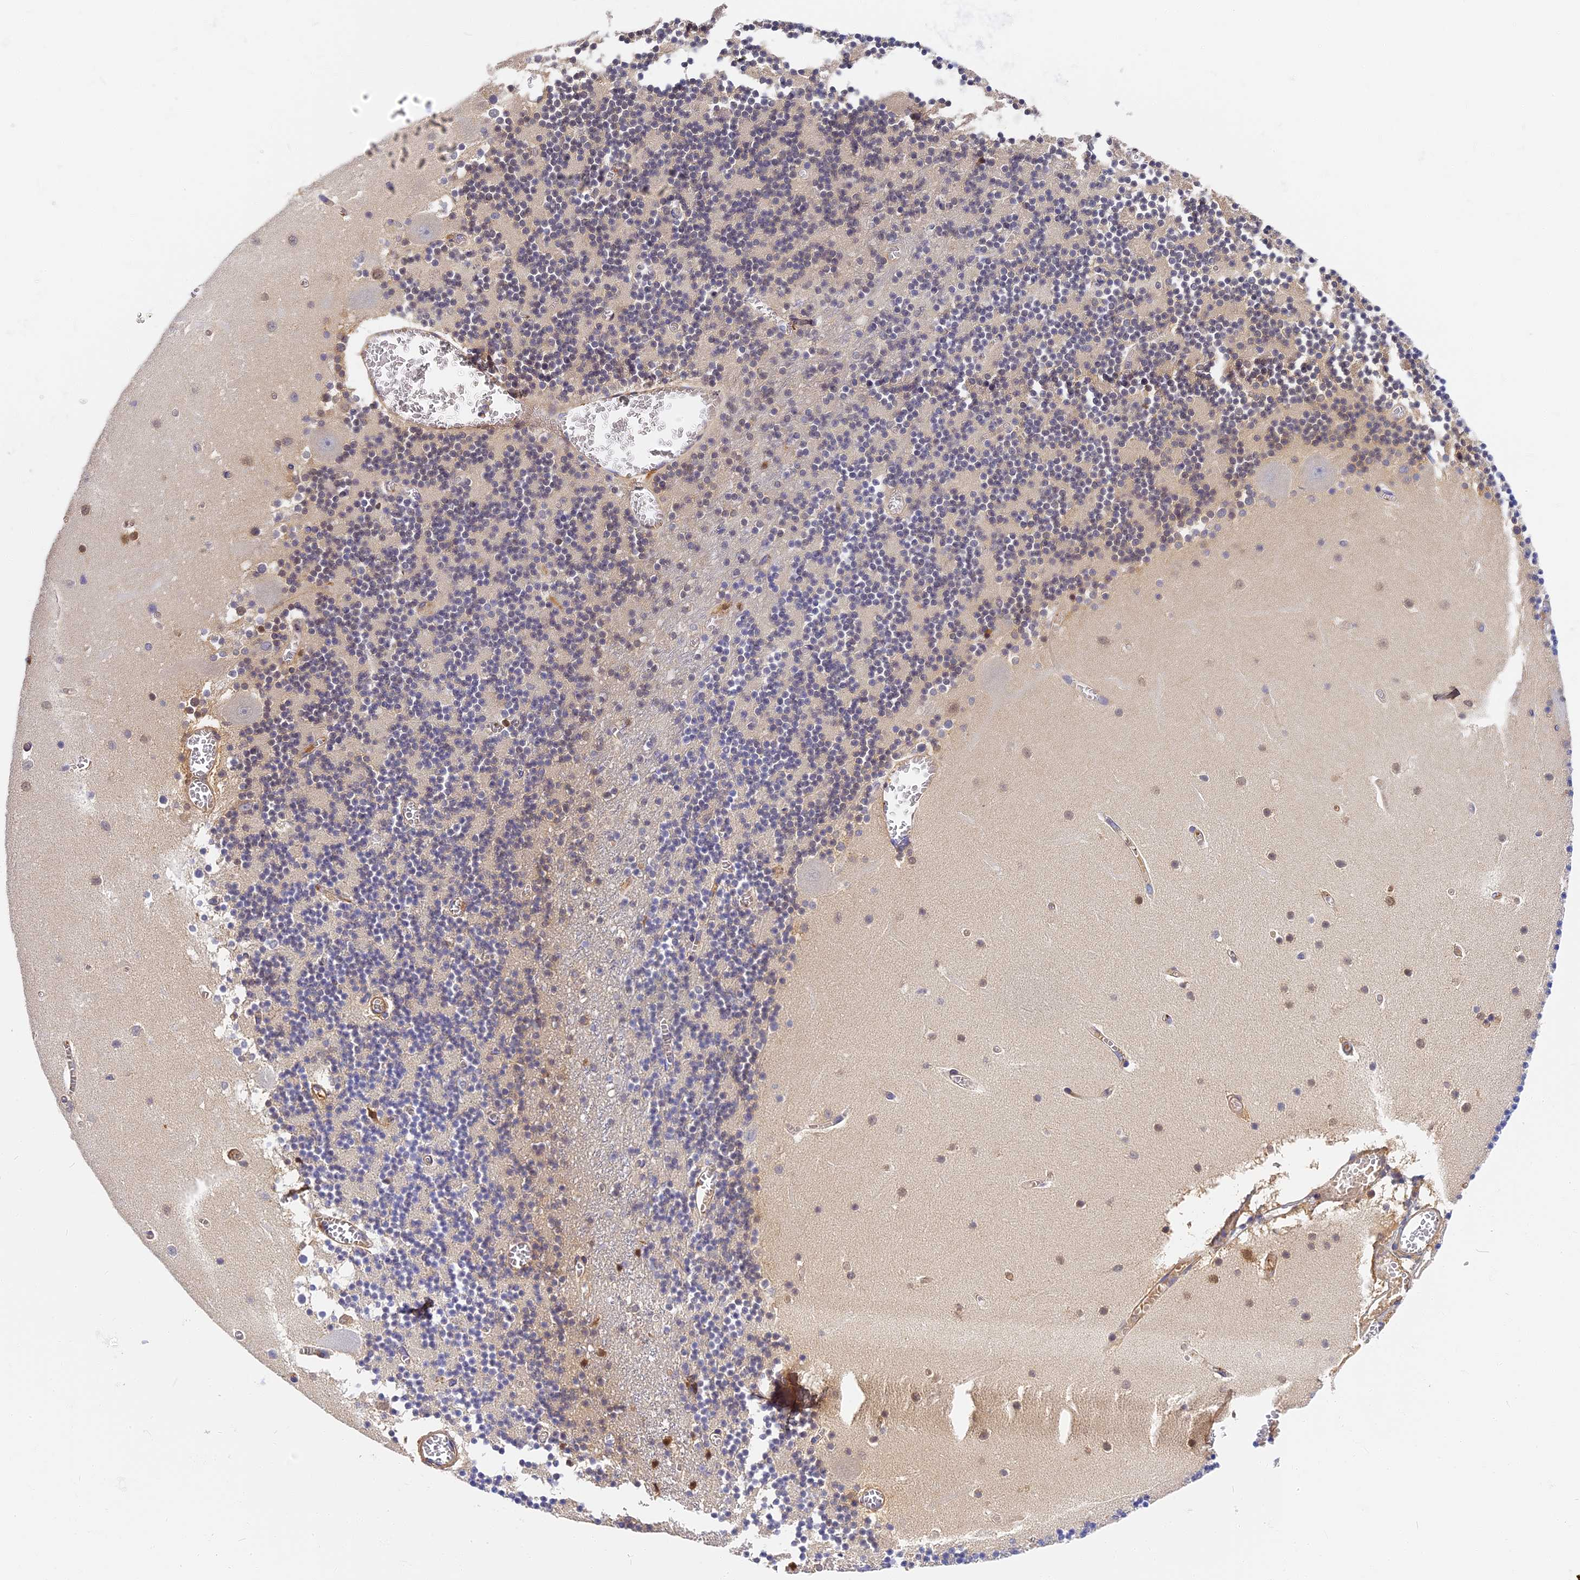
{"staining": {"intensity": "negative", "quantity": "none", "location": "none"}, "tissue": "cerebellum", "cell_type": "Cells in granular layer", "image_type": "normal", "snomed": [{"axis": "morphology", "description": "Normal tissue, NOS"}, {"axis": "topography", "description": "Cerebellum"}], "caption": "Immunohistochemical staining of unremarkable cerebellum exhibits no significant expression in cells in granular layer.", "gene": "ITIH1", "patient": {"sex": "female", "age": 28}}